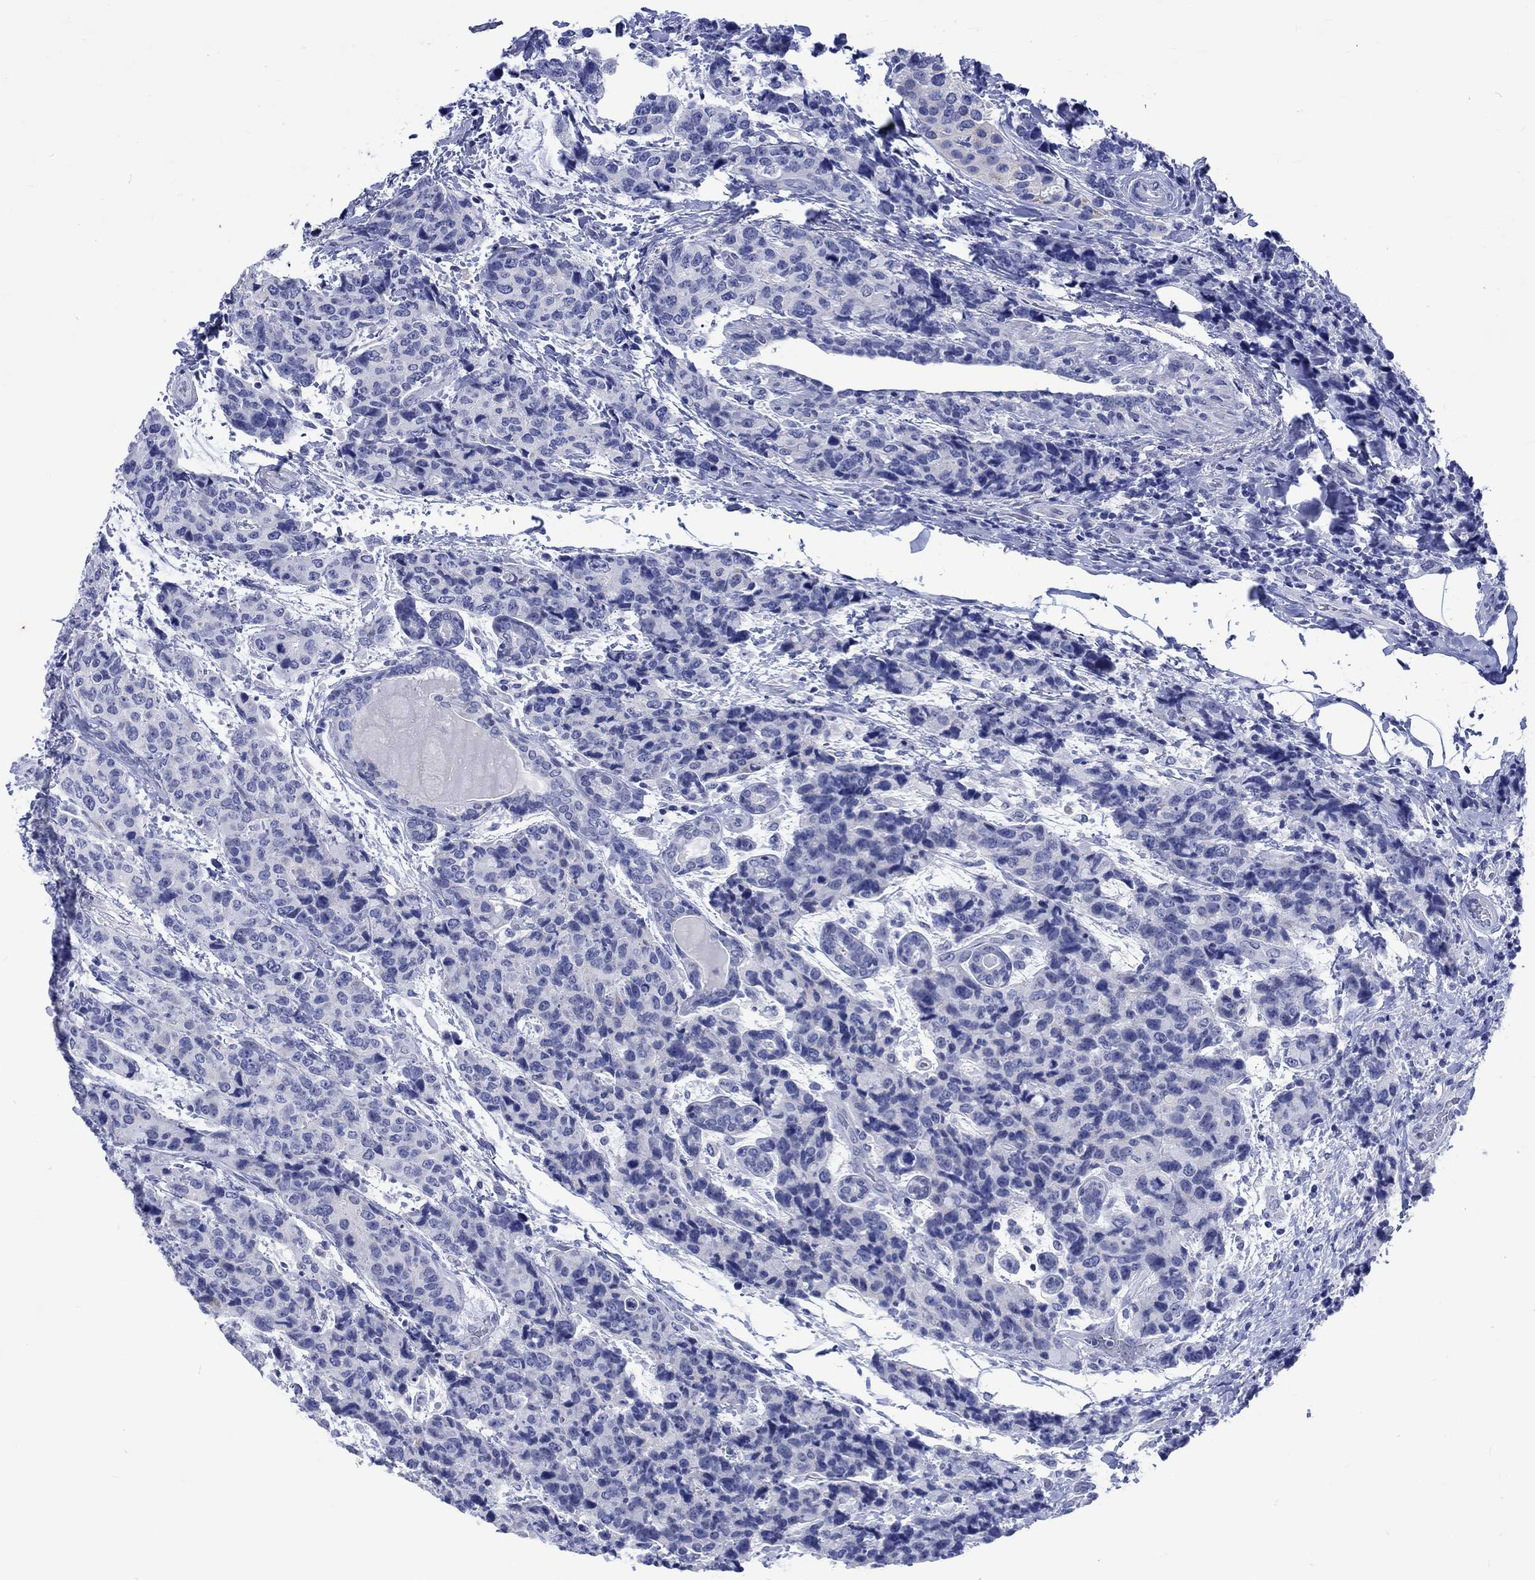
{"staining": {"intensity": "negative", "quantity": "none", "location": "none"}, "tissue": "breast cancer", "cell_type": "Tumor cells", "image_type": "cancer", "snomed": [{"axis": "morphology", "description": "Lobular carcinoma"}, {"axis": "topography", "description": "Breast"}], "caption": "This is a image of IHC staining of breast lobular carcinoma, which shows no expression in tumor cells.", "gene": "KLHL33", "patient": {"sex": "female", "age": 59}}